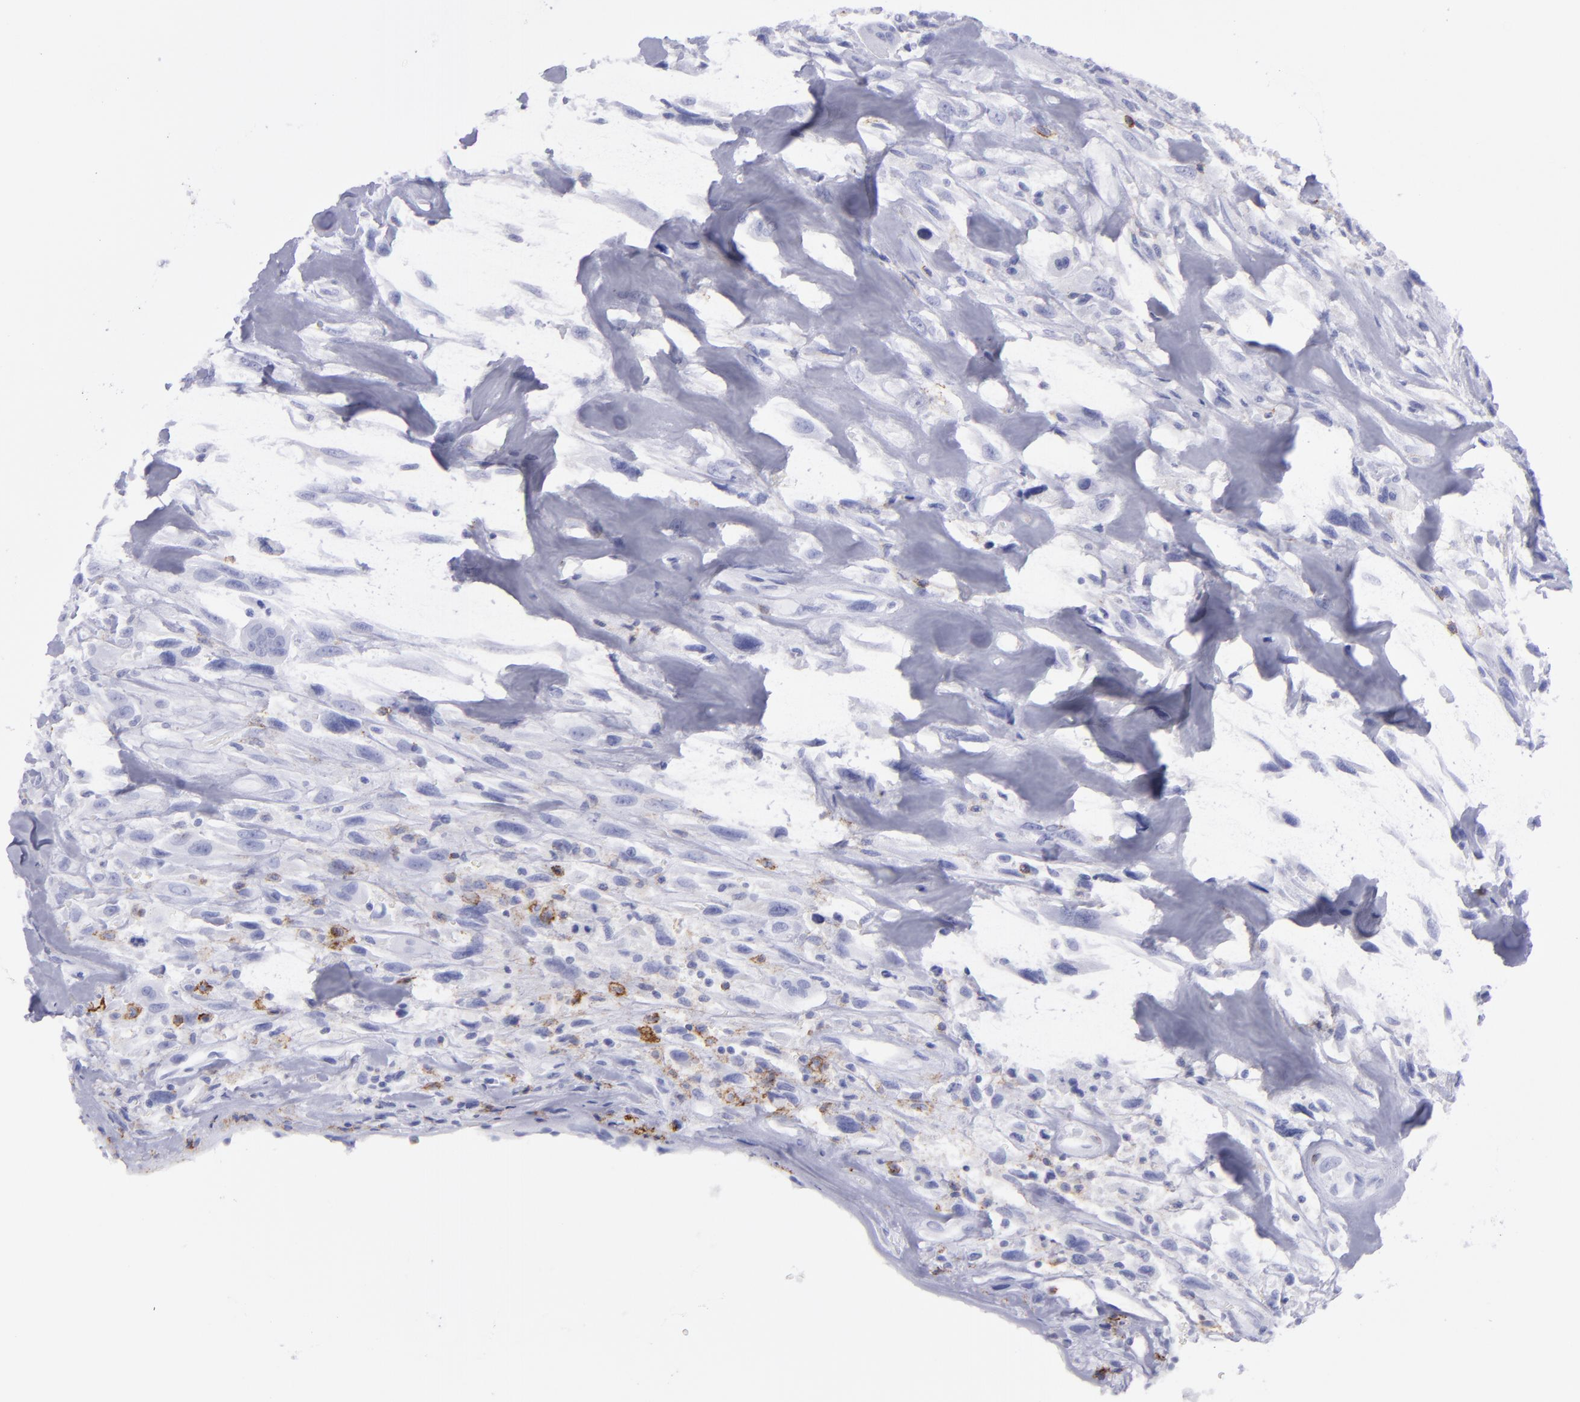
{"staining": {"intensity": "negative", "quantity": "none", "location": "none"}, "tissue": "breast cancer", "cell_type": "Tumor cells", "image_type": "cancer", "snomed": [{"axis": "morphology", "description": "Neoplasm, malignant, NOS"}, {"axis": "topography", "description": "Breast"}], "caption": "Tumor cells are negative for brown protein staining in neoplasm (malignant) (breast).", "gene": "SELPLG", "patient": {"sex": "female", "age": 50}}